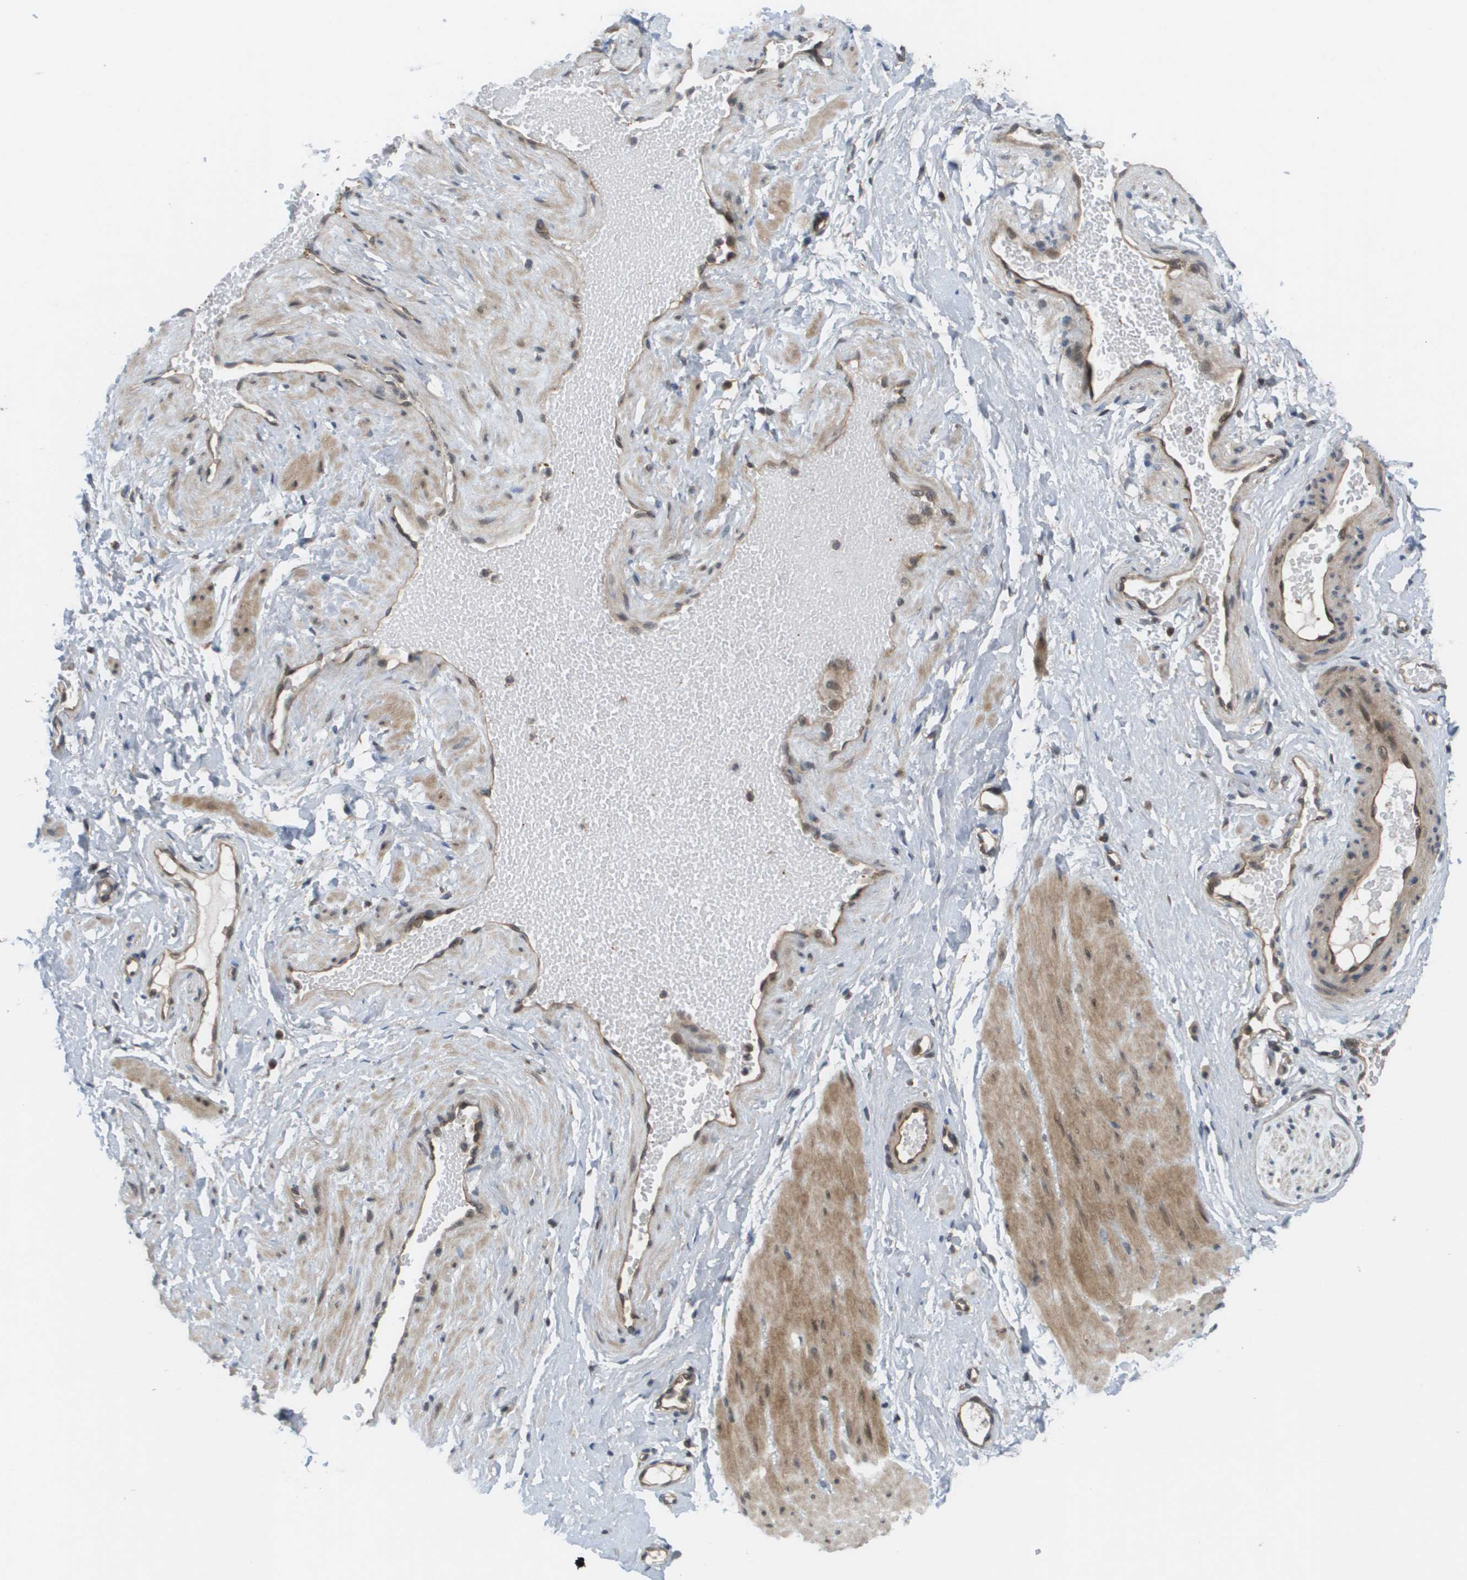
{"staining": {"intensity": "moderate", "quantity": ">75%", "location": "cytoplasmic/membranous"}, "tissue": "adipose tissue", "cell_type": "Adipocytes", "image_type": "normal", "snomed": [{"axis": "morphology", "description": "Normal tissue, NOS"}, {"axis": "topography", "description": "Soft tissue"}, {"axis": "topography", "description": "Vascular tissue"}], "caption": "This photomicrograph exhibits immunohistochemistry staining of benign adipose tissue, with medium moderate cytoplasmic/membranous expression in about >75% of adipocytes.", "gene": "CTPS2", "patient": {"sex": "female", "age": 35}}